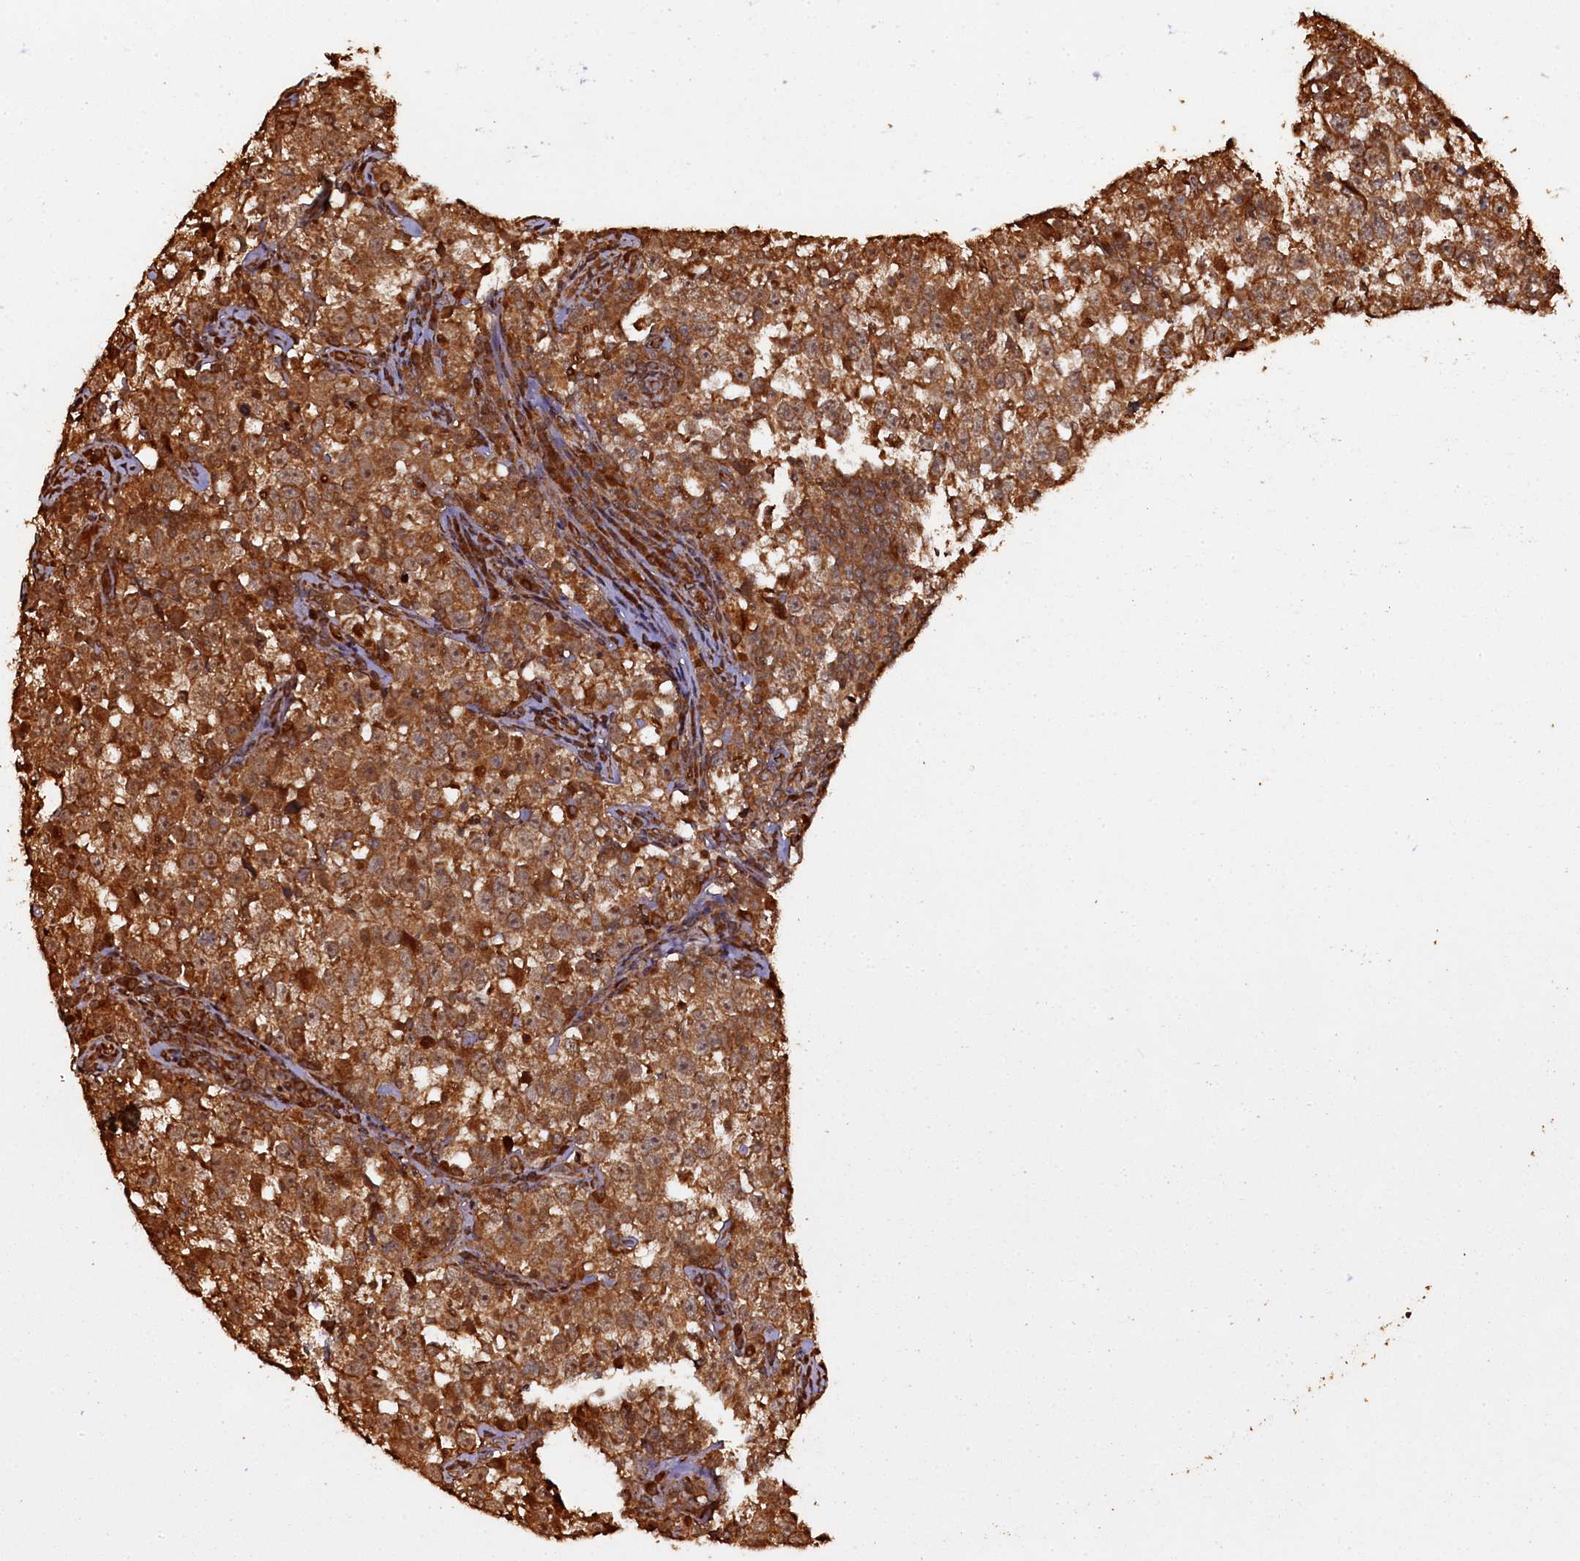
{"staining": {"intensity": "moderate", "quantity": ">75%", "location": "cytoplasmic/membranous"}, "tissue": "testis cancer", "cell_type": "Tumor cells", "image_type": "cancer", "snomed": [{"axis": "morphology", "description": "Normal tissue, NOS"}, {"axis": "morphology", "description": "Seminoma, NOS"}, {"axis": "topography", "description": "Testis"}], "caption": "Brown immunohistochemical staining in testis seminoma shows moderate cytoplasmic/membranous staining in about >75% of tumor cells.", "gene": "PIGN", "patient": {"sex": "male", "age": 43}}